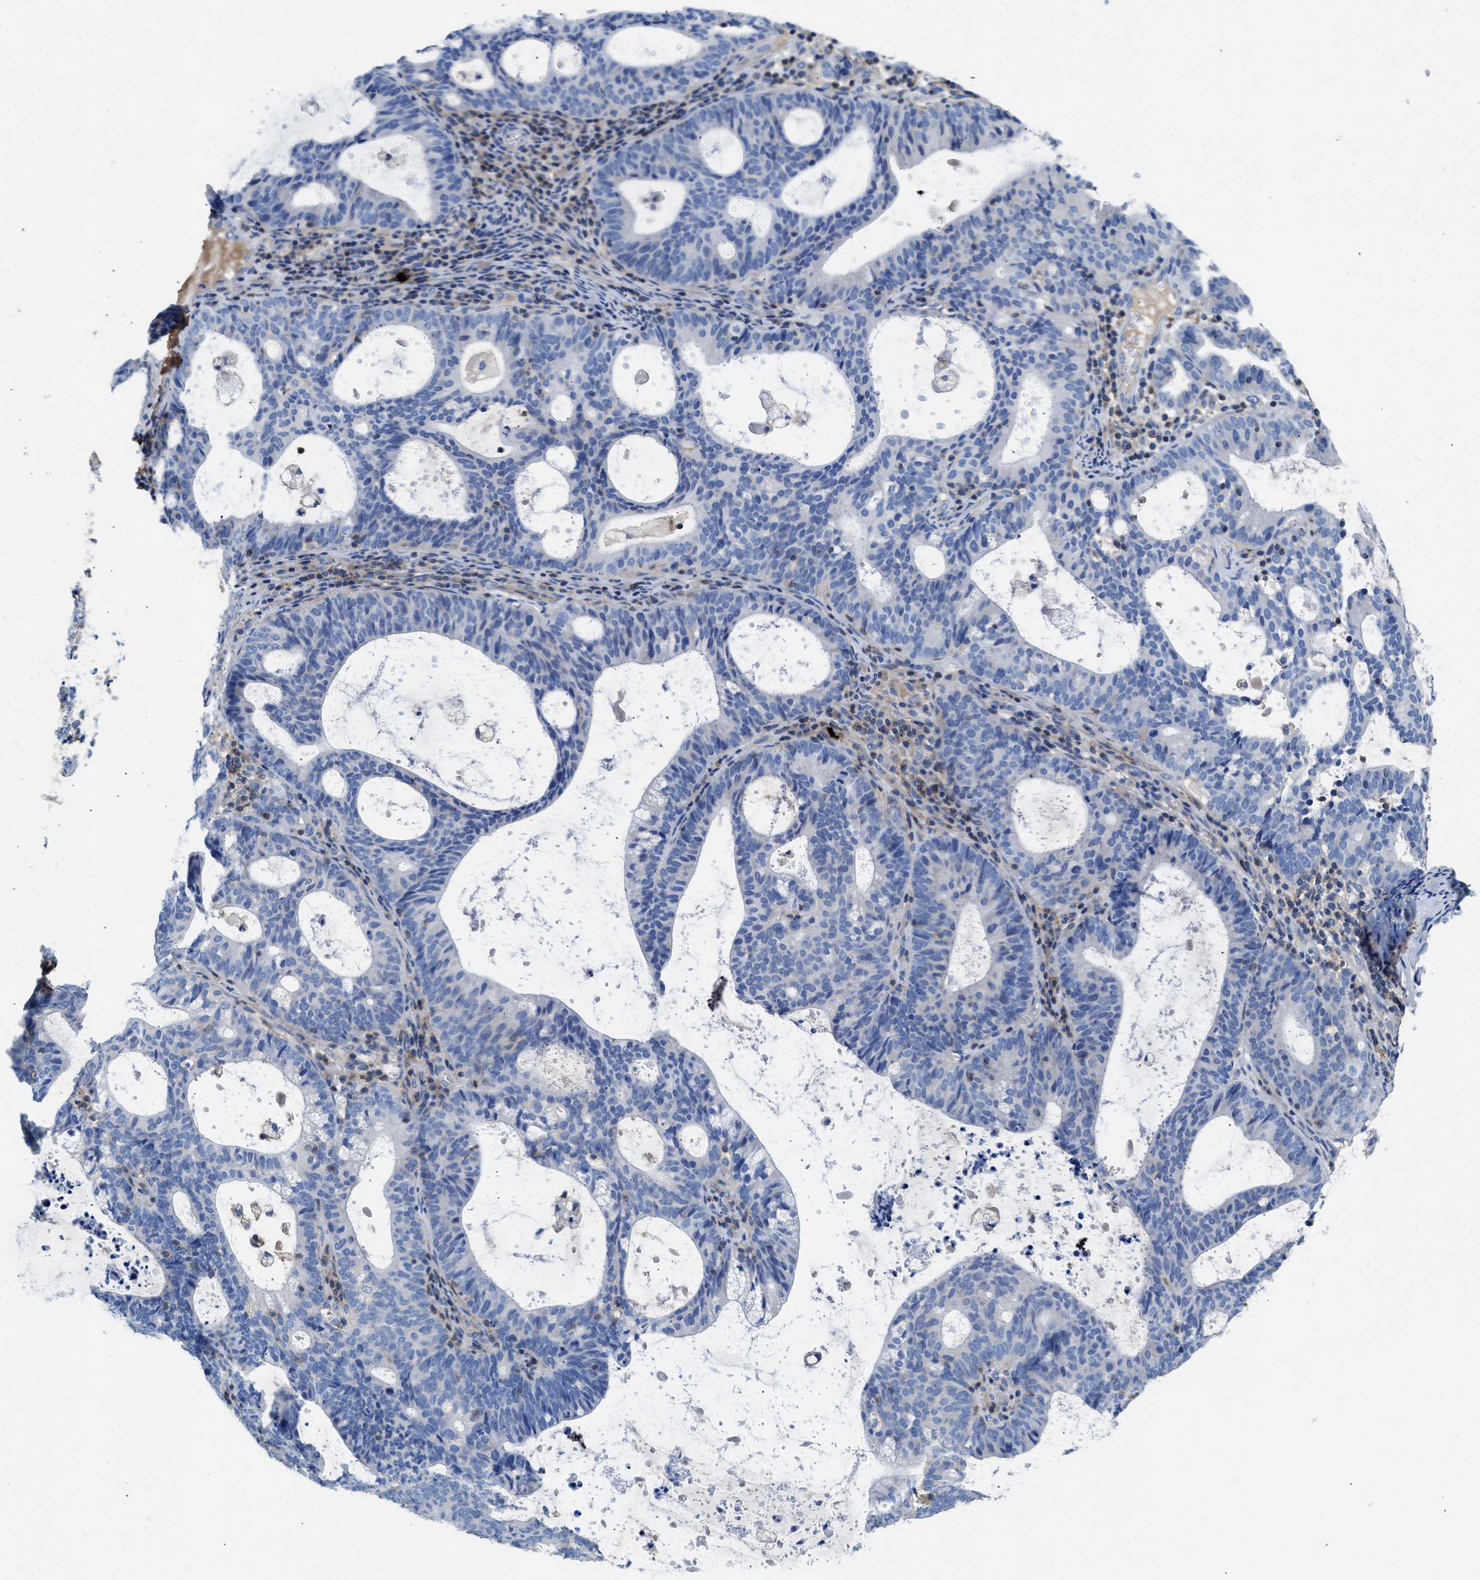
{"staining": {"intensity": "negative", "quantity": "none", "location": "none"}, "tissue": "endometrial cancer", "cell_type": "Tumor cells", "image_type": "cancer", "snomed": [{"axis": "morphology", "description": "Adenocarcinoma, NOS"}, {"axis": "topography", "description": "Uterus"}], "caption": "Protein analysis of endometrial cancer shows no significant positivity in tumor cells.", "gene": "KCNQ4", "patient": {"sex": "female", "age": 83}}